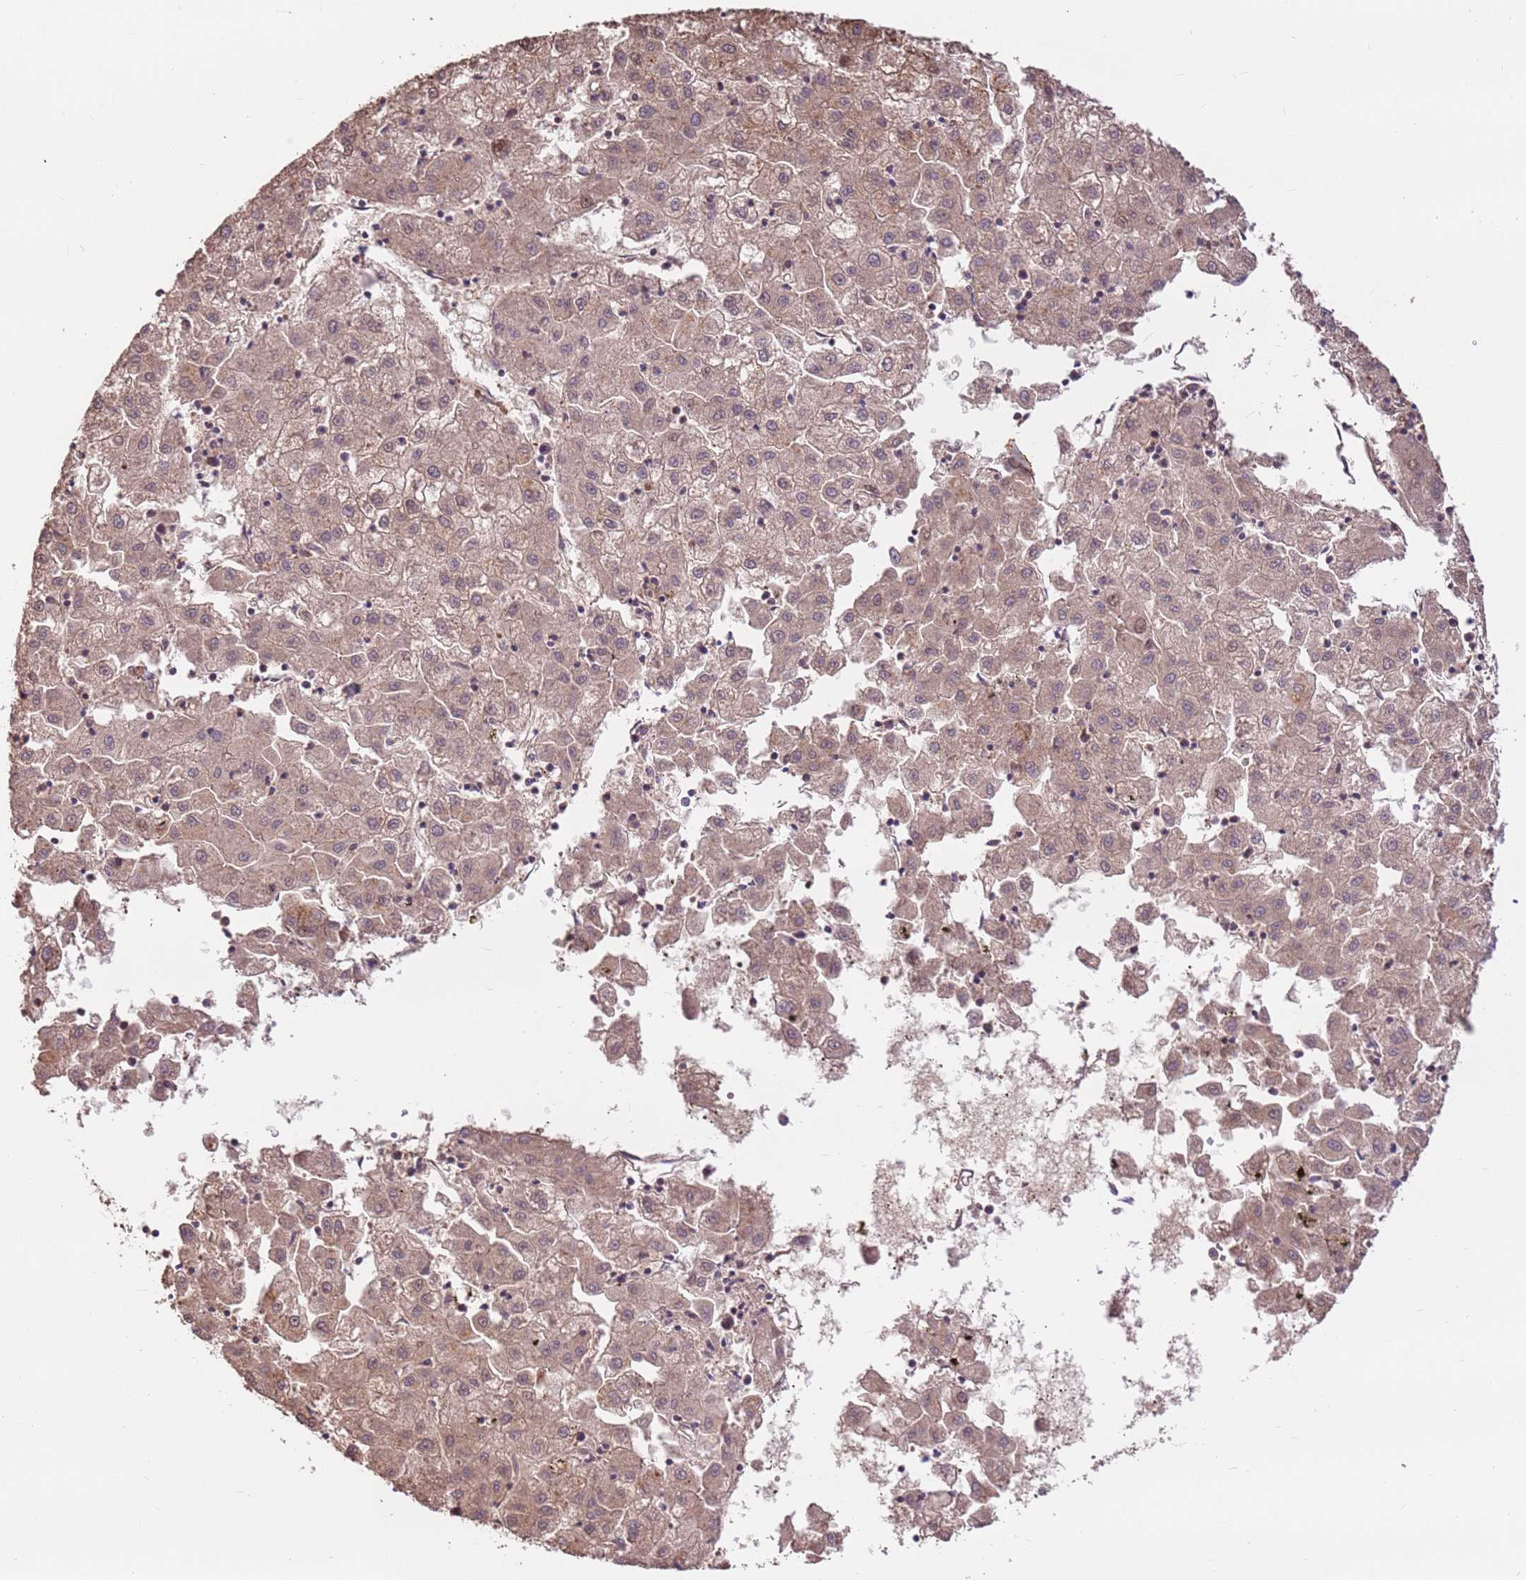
{"staining": {"intensity": "weak", "quantity": ">75%", "location": "cytoplasmic/membranous,nuclear"}, "tissue": "liver cancer", "cell_type": "Tumor cells", "image_type": "cancer", "snomed": [{"axis": "morphology", "description": "Carcinoma, Hepatocellular, NOS"}, {"axis": "topography", "description": "Liver"}], "caption": "Protein positivity by IHC exhibits weak cytoplasmic/membranous and nuclear expression in approximately >75% of tumor cells in liver cancer. The staining was performed using DAB (3,3'-diaminobenzidine) to visualize the protein expression in brown, while the nuclei were stained in blue with hematoxylin (Magnification: 20x).", "gene": "CCDC112", "patient": {"sex": "male", "age": 72}}